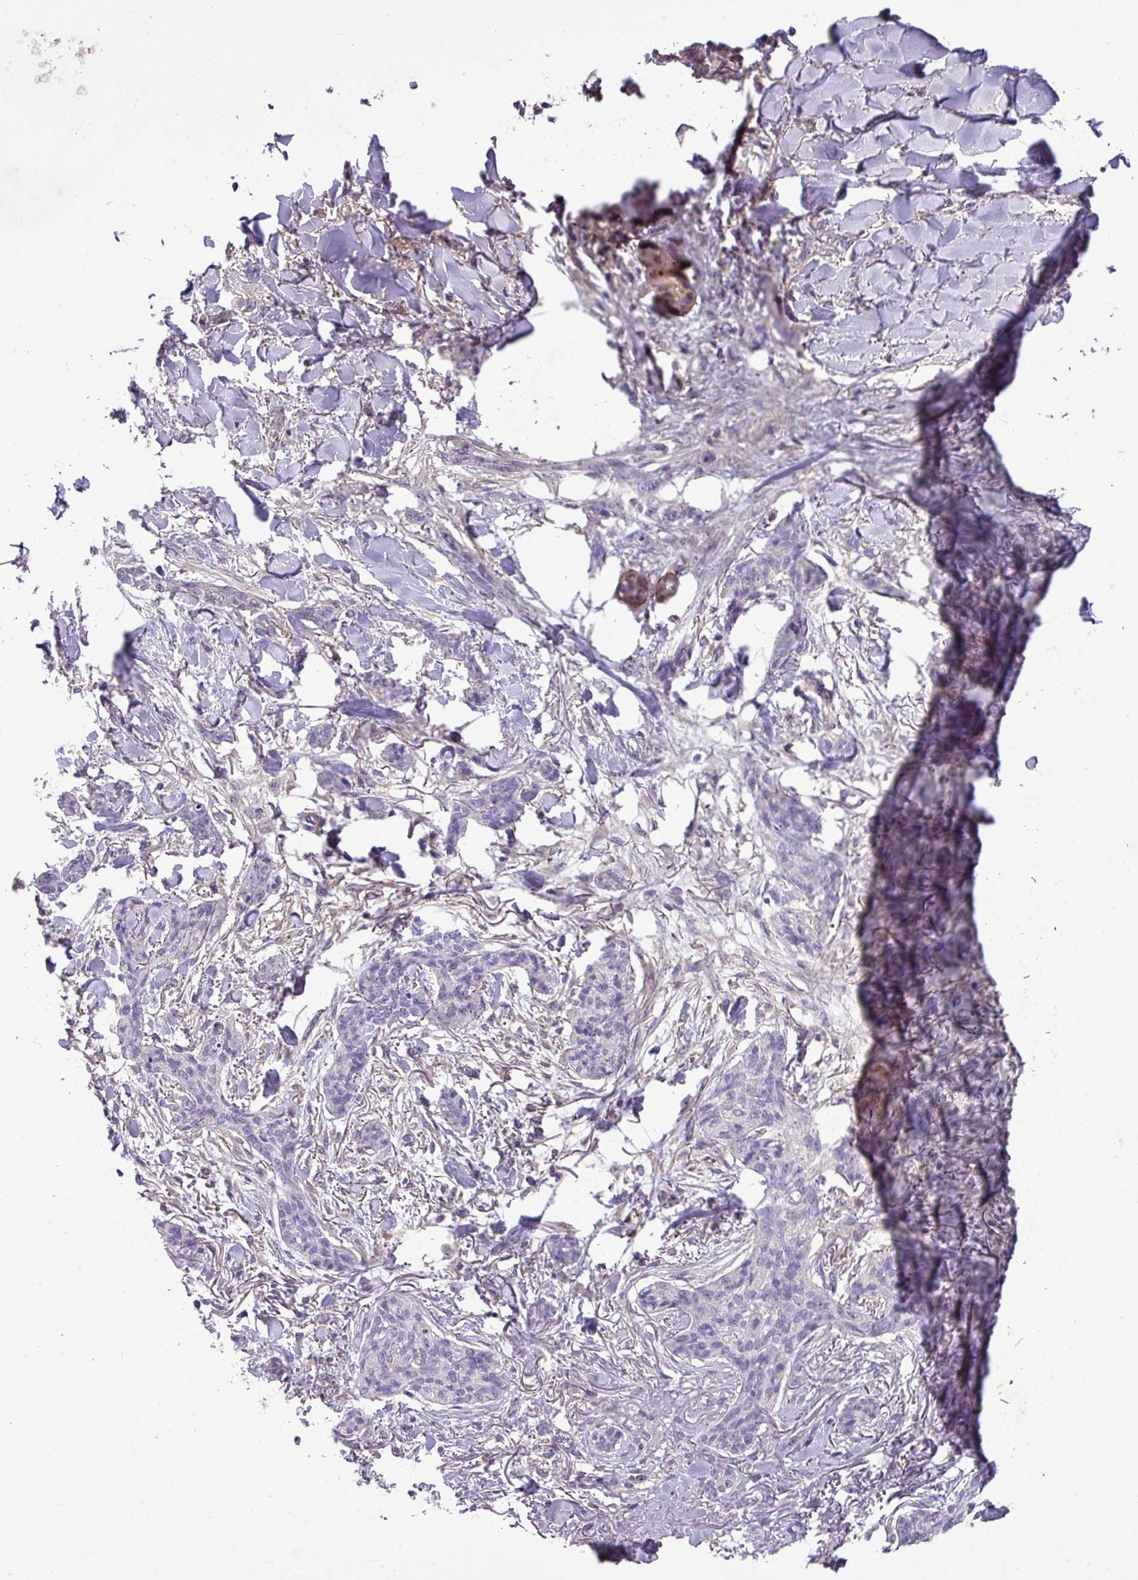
{"staining": {"intensity": "negative", "quantity": "none", "location": "none"}, "tissue": "skin cancer", "cell_type": "Tumor cells", "image_type": "cancer", "snomed": [{"axis": "morphology", "description": "Basal cell carcinoma"}, {"axis": "topography", "description": "Skin"}], "caption": "This is an immunohistochemistry micrograph of human skin cancer. There is no positivity in tumor cells.", "gene": "SLC23A2", "patient": {"sex": "male", "age": 52}}